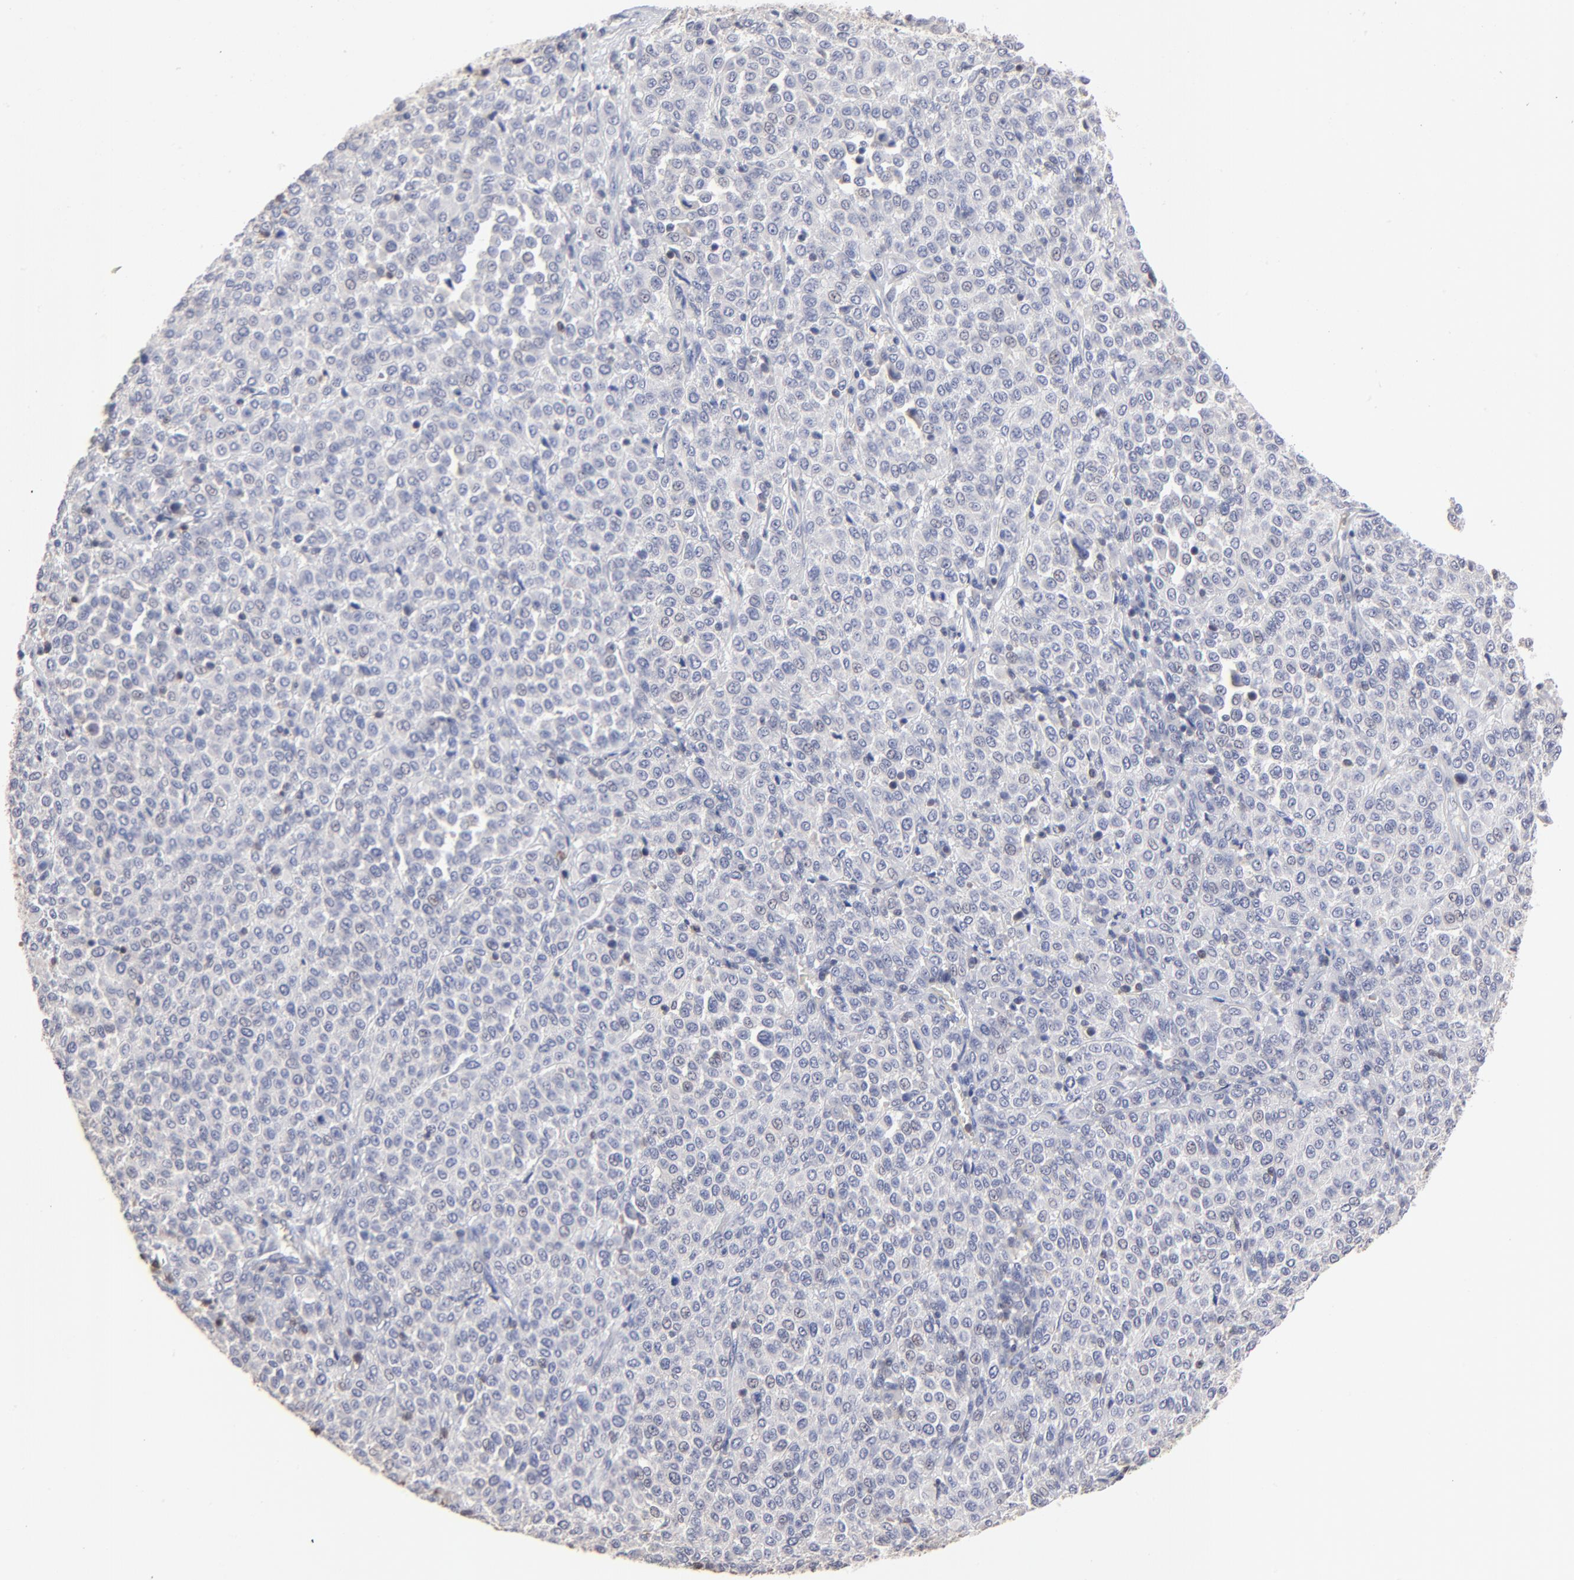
{"staining": {"intensity": "negative", "quantity": "none", "location": "none"}, "tissue": "melanoma", "cell_type": "Tumor cells", "image_type": "cancer", "snomed": [{"axis": "morphology", "description": "Malignant melanoma, Metastatic site"}, {"axis": "topography", "description": "Pancreas"}], "caption": "The IHC histopathology image has no significant positivity in tumor cells of melanoma tissue.", "gene": "TBXT", "patient": {"sex": "female", "age": 30}}